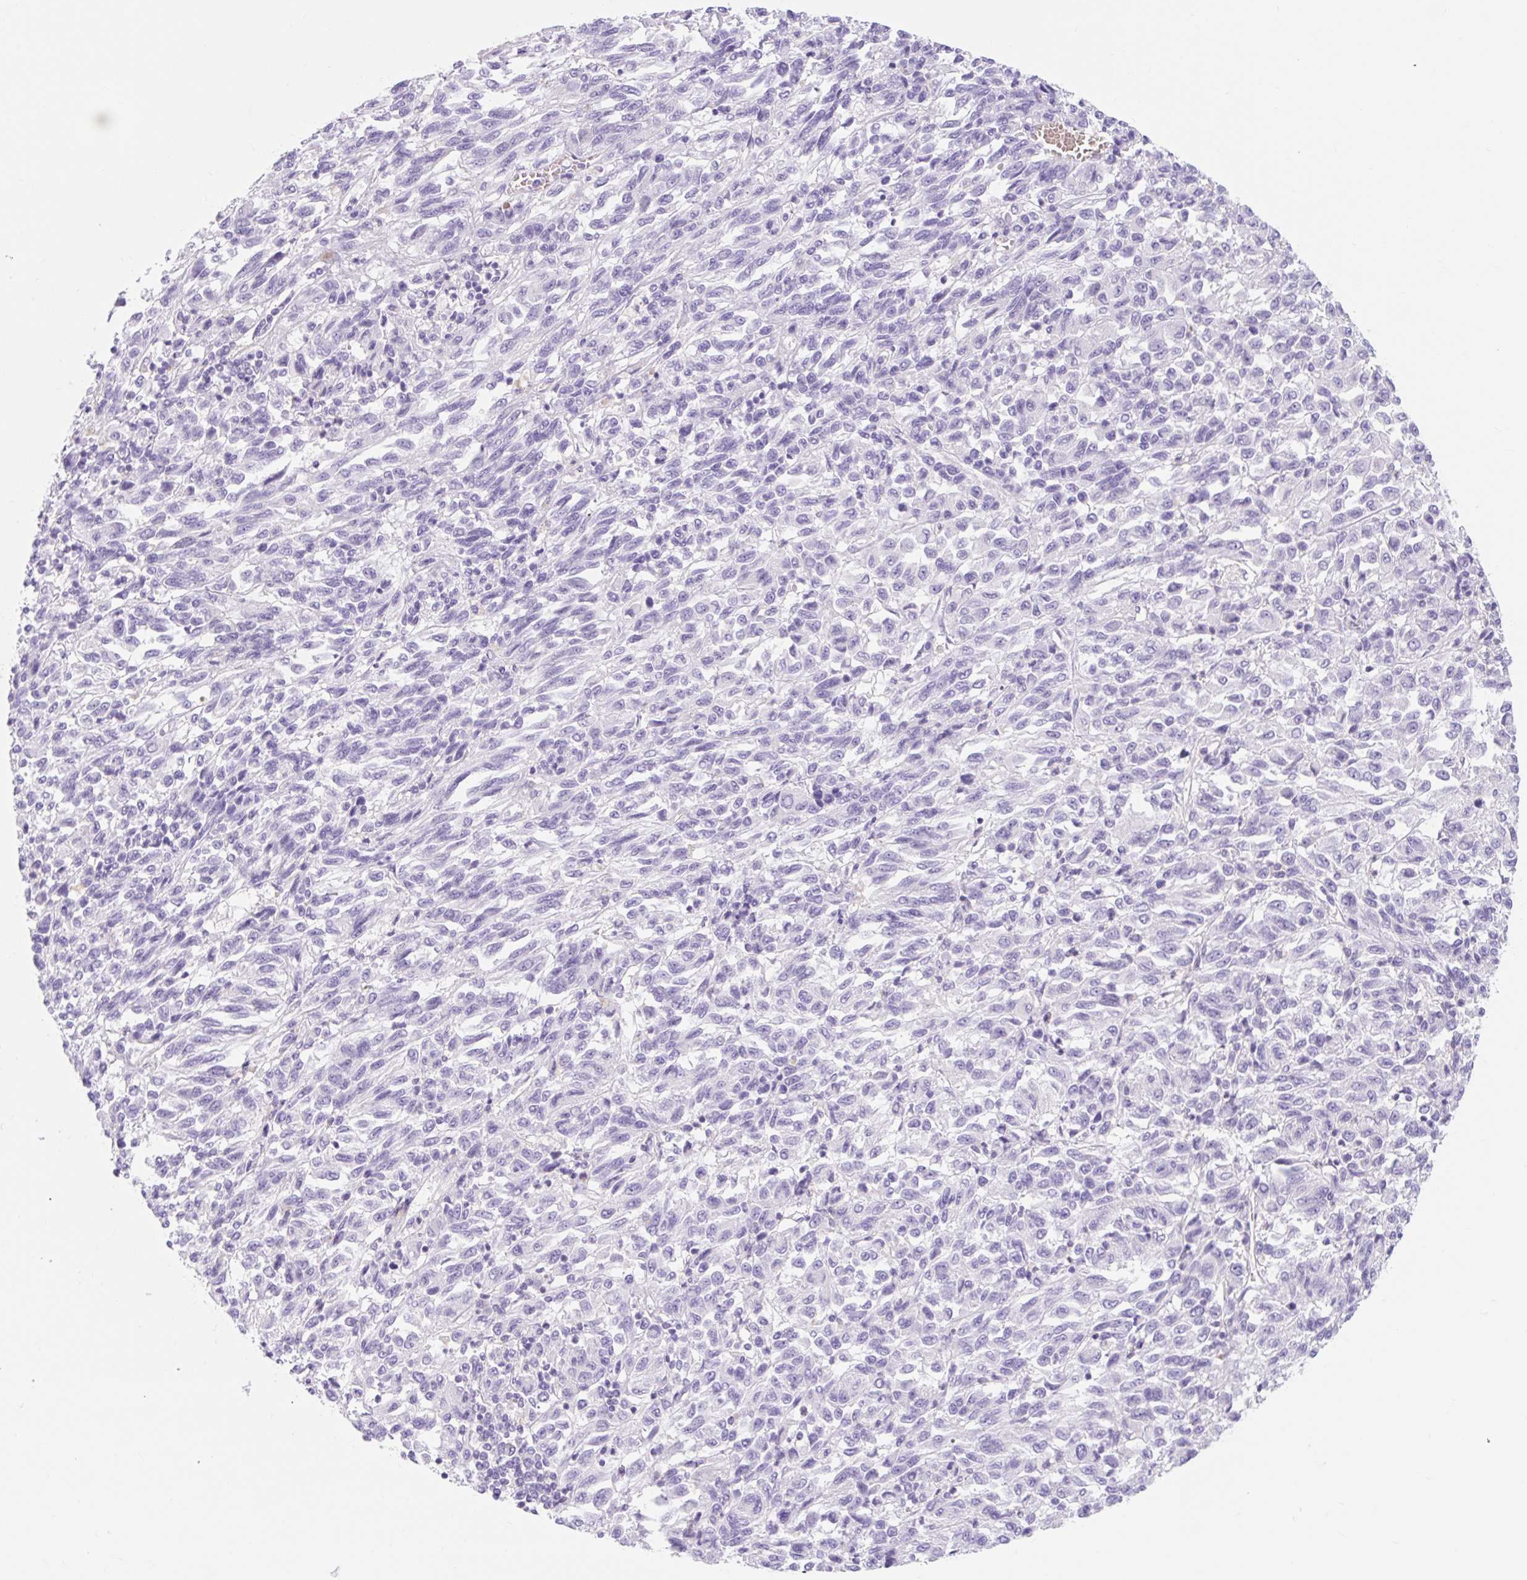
{"staining": {"intensity": "negative", "quantity": "none", "location": "none"}, "tissue": "melanoma", "cell_type": "Tumor cells", "image_type": "cancer", "snomed": [{"axis": "morphology", "description": "Malignant melanoma, Metastatic site"}, {"axis": "topography", "description": "Lung"}], "caption": "Tumor cells are negative for protein expression in human melanoma. (Brightfield microscopy of DAB immunohistochemistry at high magnification).", "gene": "SLC28A1", "patient": {"sex": "male", "age": 64}}